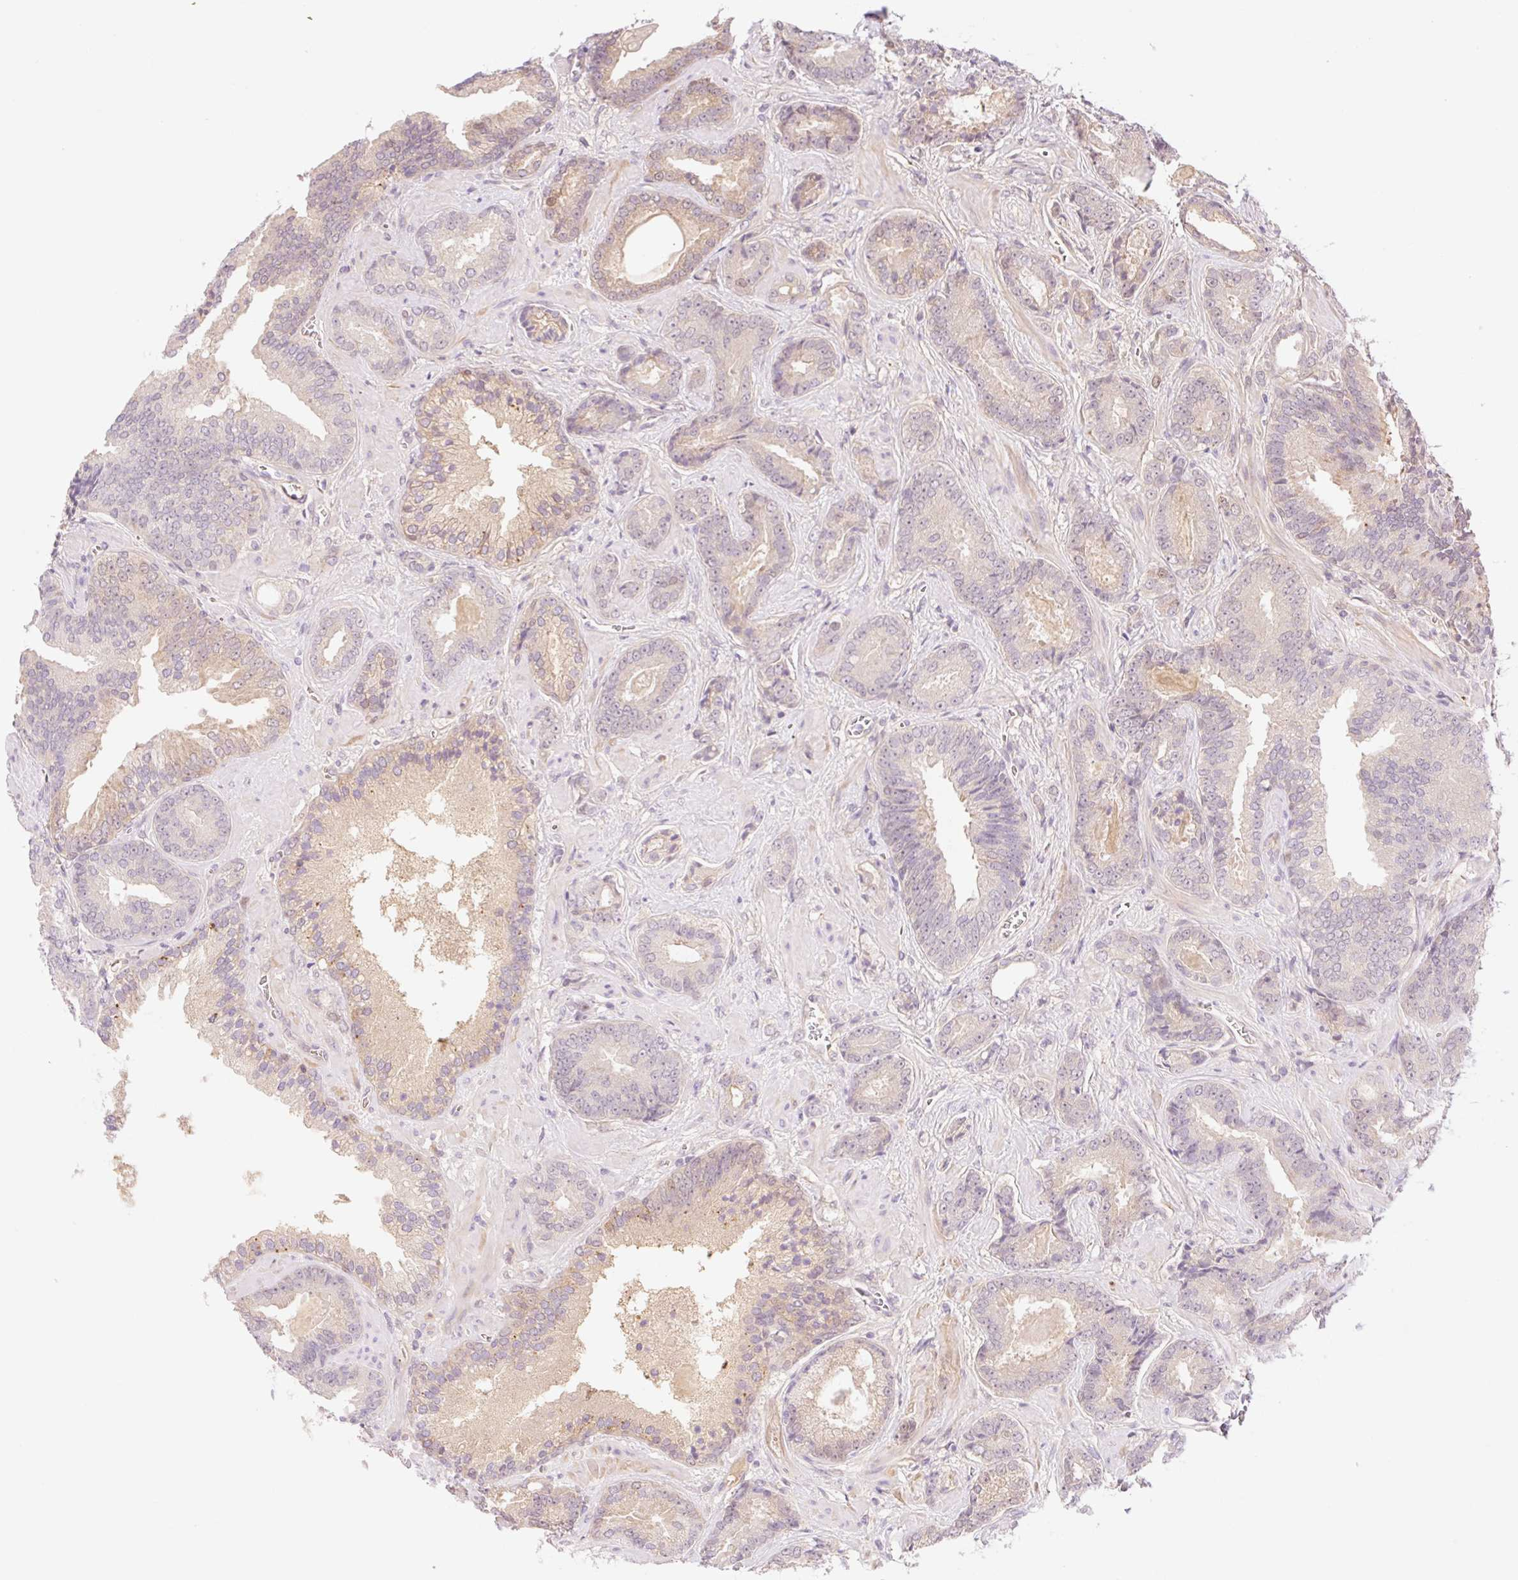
{"staining": {"intensity": "weak", "quantity": "<25%", "location": "cytoplasmic/membranous"}, "tissue": "prostate cancer", "cell_type": "Tumor cells", "image_type": "cancer", "snomed": [{"axis": "morphology", "description": "Adenocarcinoma, Low grade"}, {"axis": "topography", "description": "Prostate"}], "caption": "Prostate cancer was stained to show a protein in brown. There is no significant positivity in tumor cells.", "gene": "HEBP1", "patient": {"sex": "male", "age": 62}}